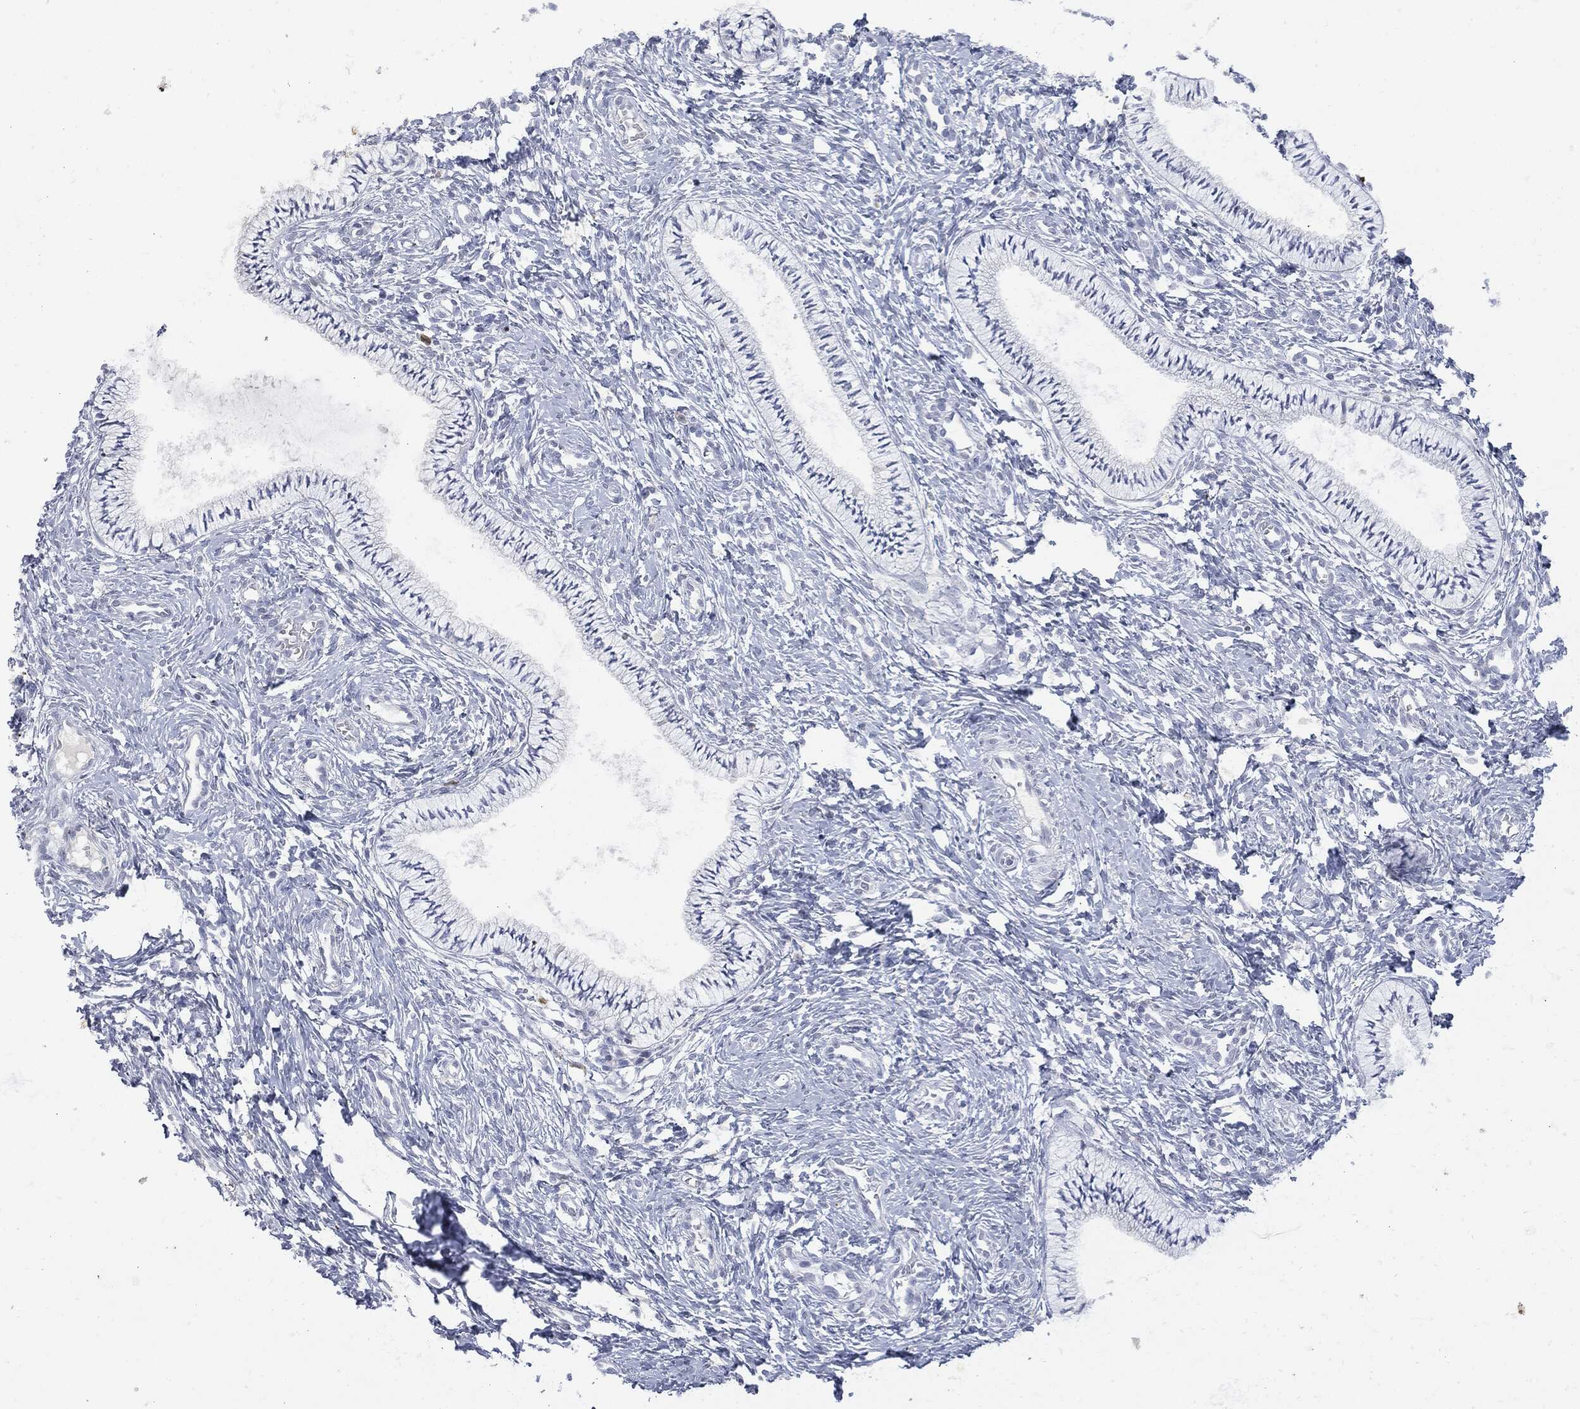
{"staining": {"intensity": "negative", "quantity": "none", "location": "none"}, "tissue": "cervix", "cell_type": "Glandular cells", "image_type": "normal", "snomed": [{"axis": "morphology", "description": "Normal tissue, NOS"}, {"axis": "topography", "description": "Cervix"}], "caption": "Immunohistochemical staining of unremarkable cervix reveals no significant positivity in glandular cells. (DAB immunohistochemistry with hematoxylin counter stain).", "gene": "UBE2C", "patient": {"sex": "female", "age": 39}}